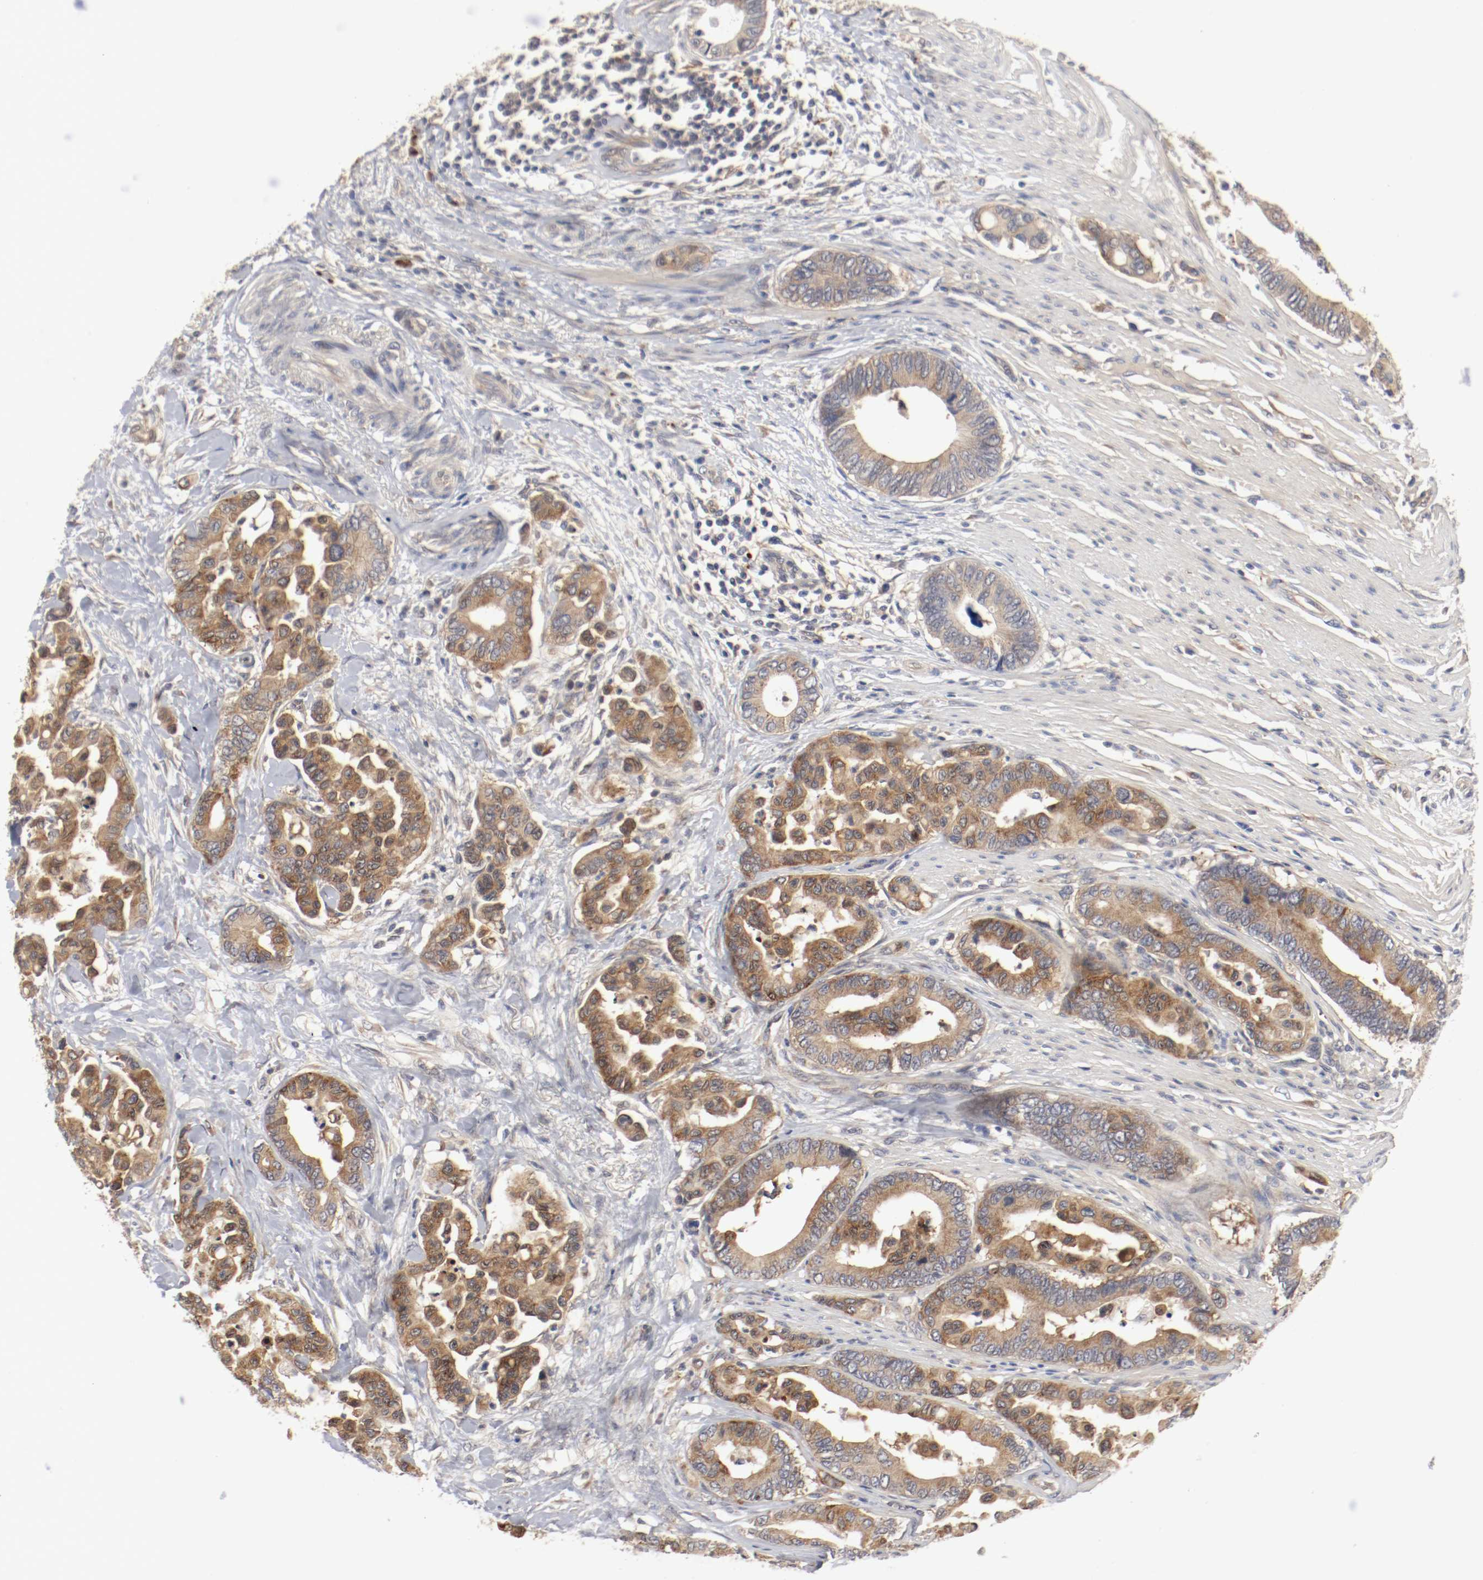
{"staining": {"intensity": "moderate", "quantity": ">75%", "location": "cytoplasmic/membranous"}, "tissue": "colorectal cancer", "cell_type": "Tumor cells", "image_type": "cancer", "snomed": [{"axis": "morphology", "description": "Normal tissue, NOS"}, {"axis": "morphology", "description": "Adenocarcinoma, NOS"}, {"axis": "topography", "description": "Colon"}], "caption": "Colorectal cancer stained with a protein marker displays moderate staining in tumor cells.", "gene": "REN", "patient": {"sex": "male", "age": 82}}